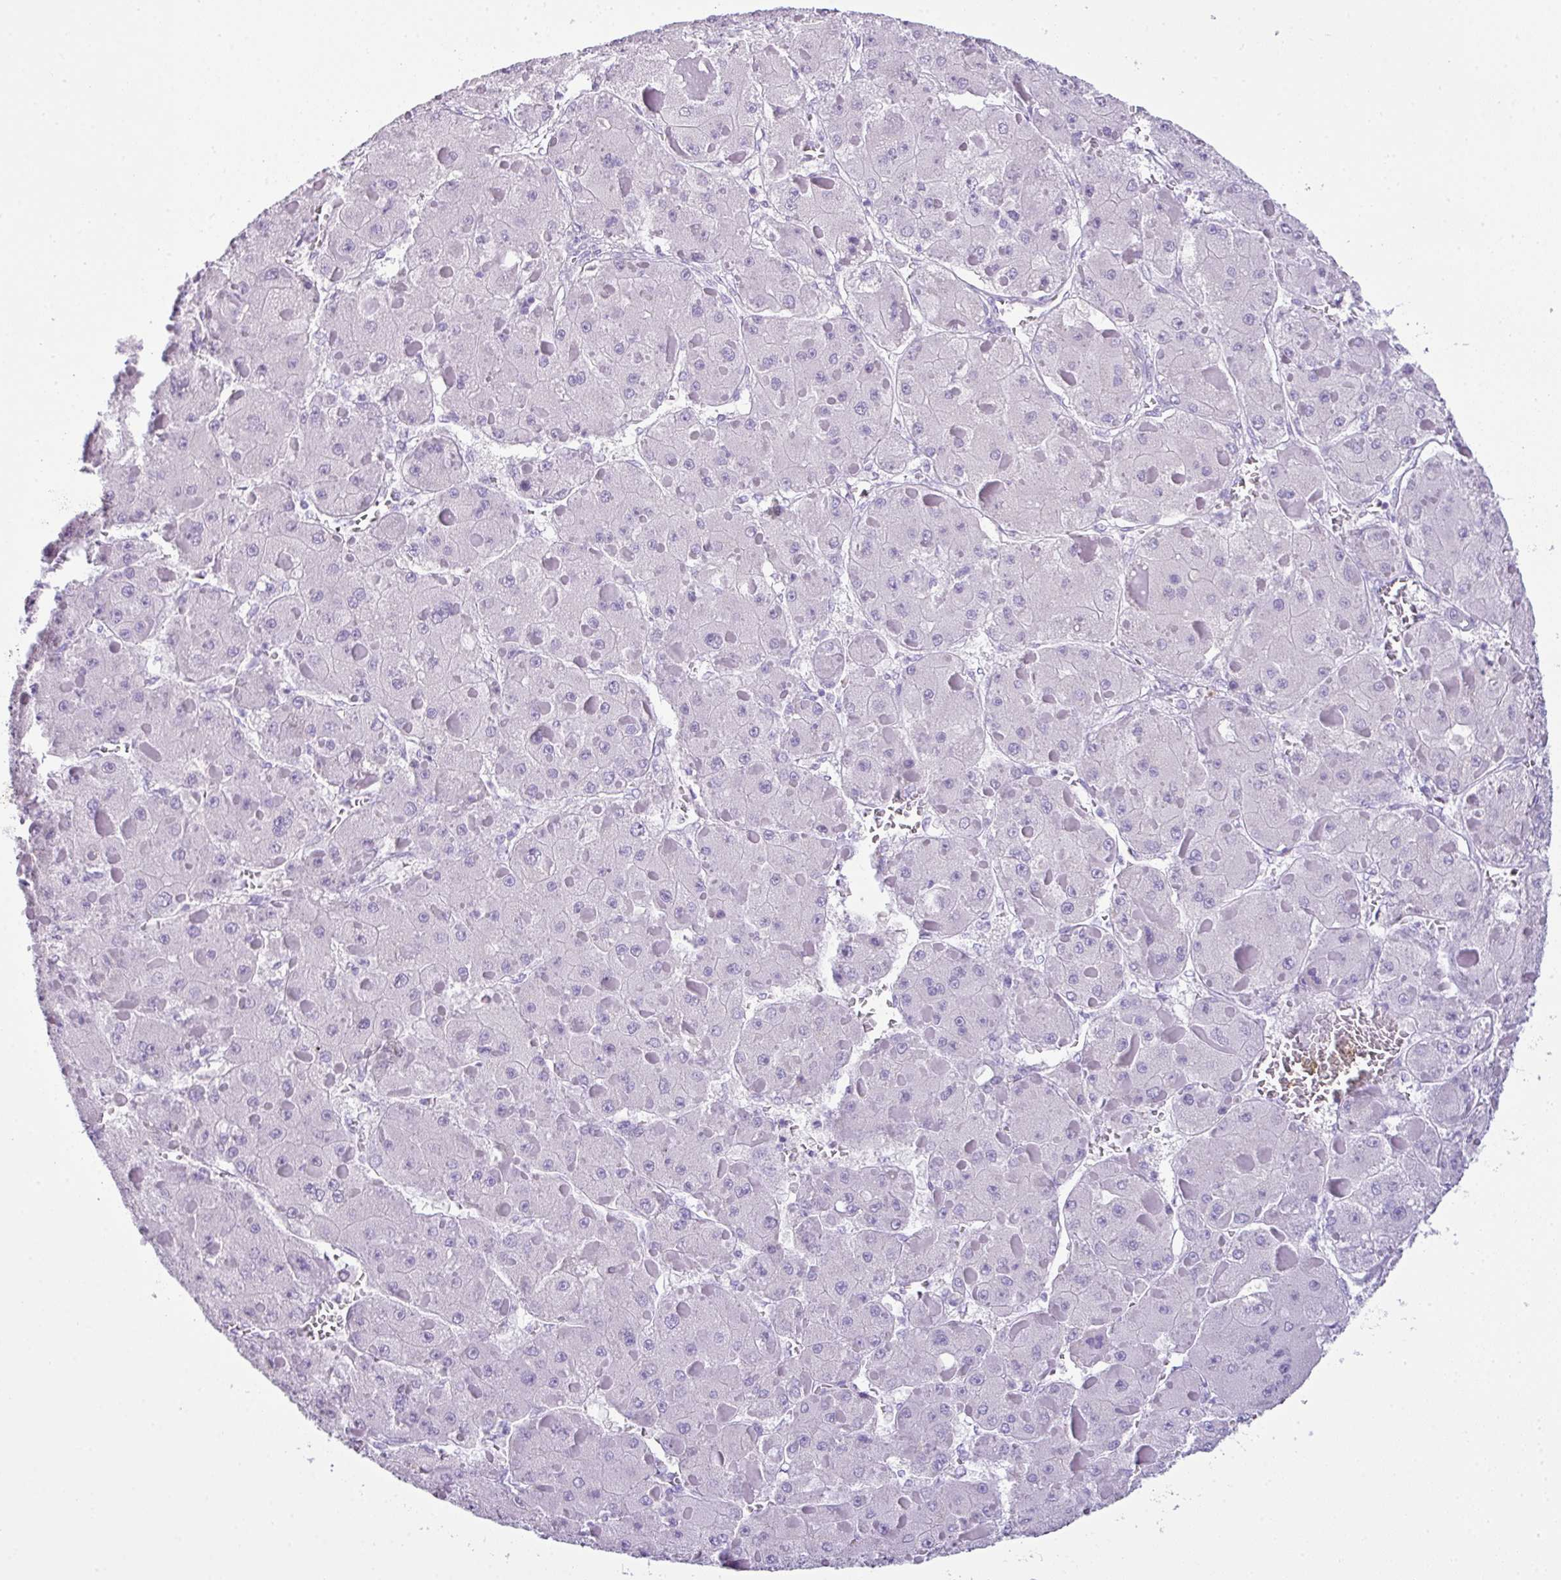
{"staining": {"intensity": "negative", "quantity": "none", "location": "none"}, "tissue": "liver cancer", "cell_type": "Tumor cells", "image_type": "cancer", "snomed": [{"axis": "morphology", "description": "Carcinoma, Hepatocellular, NOS"}, {"axis": "topography", "description": "Liver"}], "caption": "High power microscopy micrograph of an IHC micrograph of liver cancer (hepatocellular carcinoma), revealing no significant staining in tumor cells.", "gene": "TNP1", "patient": {"sex": "female", "age": 73}}